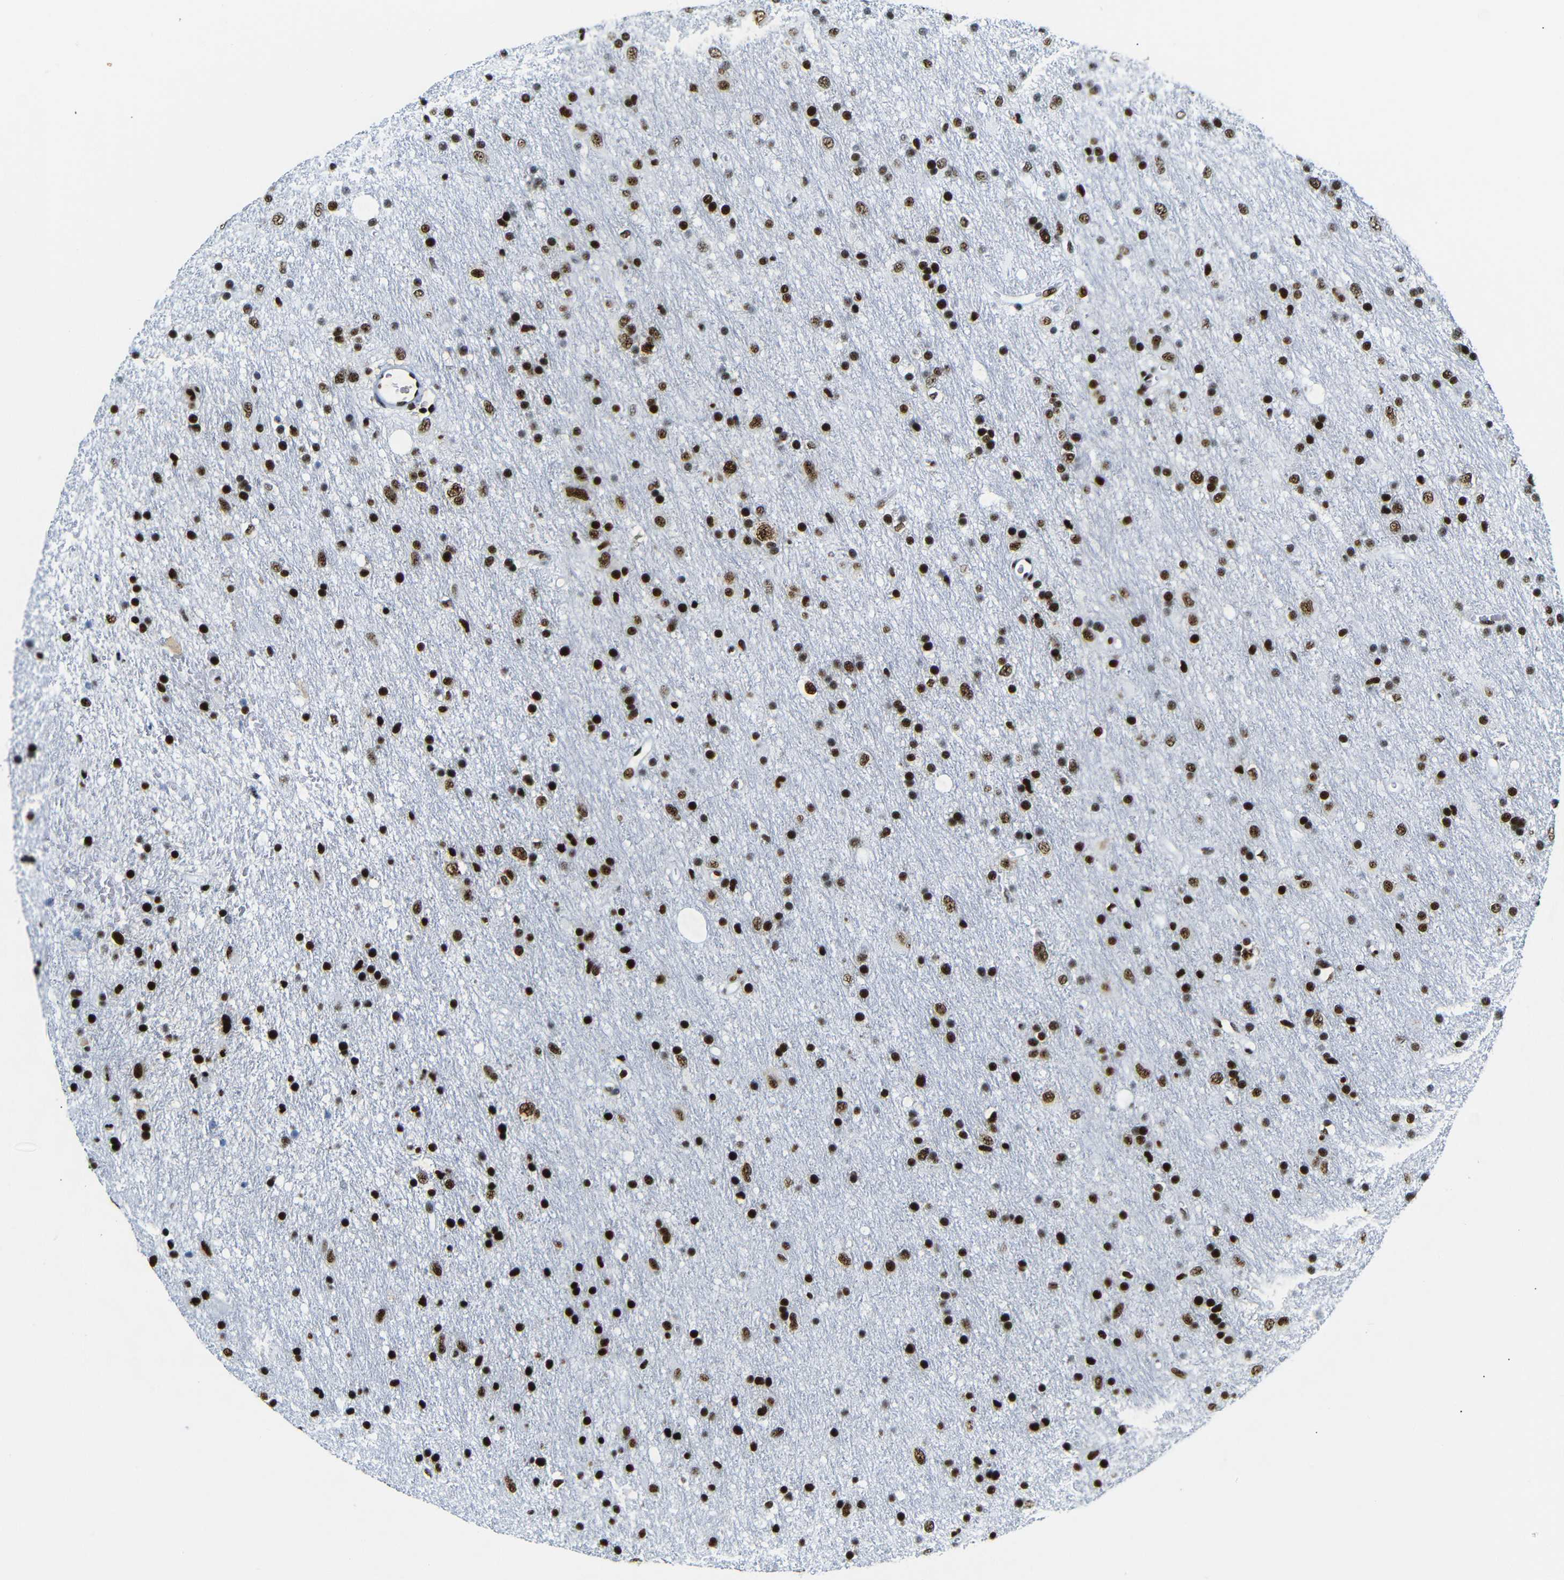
{"staining": {"intensity": "strong", "quantity": ">75%", "location": "nuclear"}, "tissue": "glioma", "cell_type": "Tumor cells", "image_type": "cancer", "snomed": [{"axis": "morphology", "description": "Glioma, malignant, Low grade"}, {"axis": "topography", "description": "Brain"}], "caption": "Tumor cells reveal strong nuclear expression in about >75% of cells in low-grade glioma (malignant).", "gene": "SRSF1", "patient": {"sex": "male", "age": 77}}